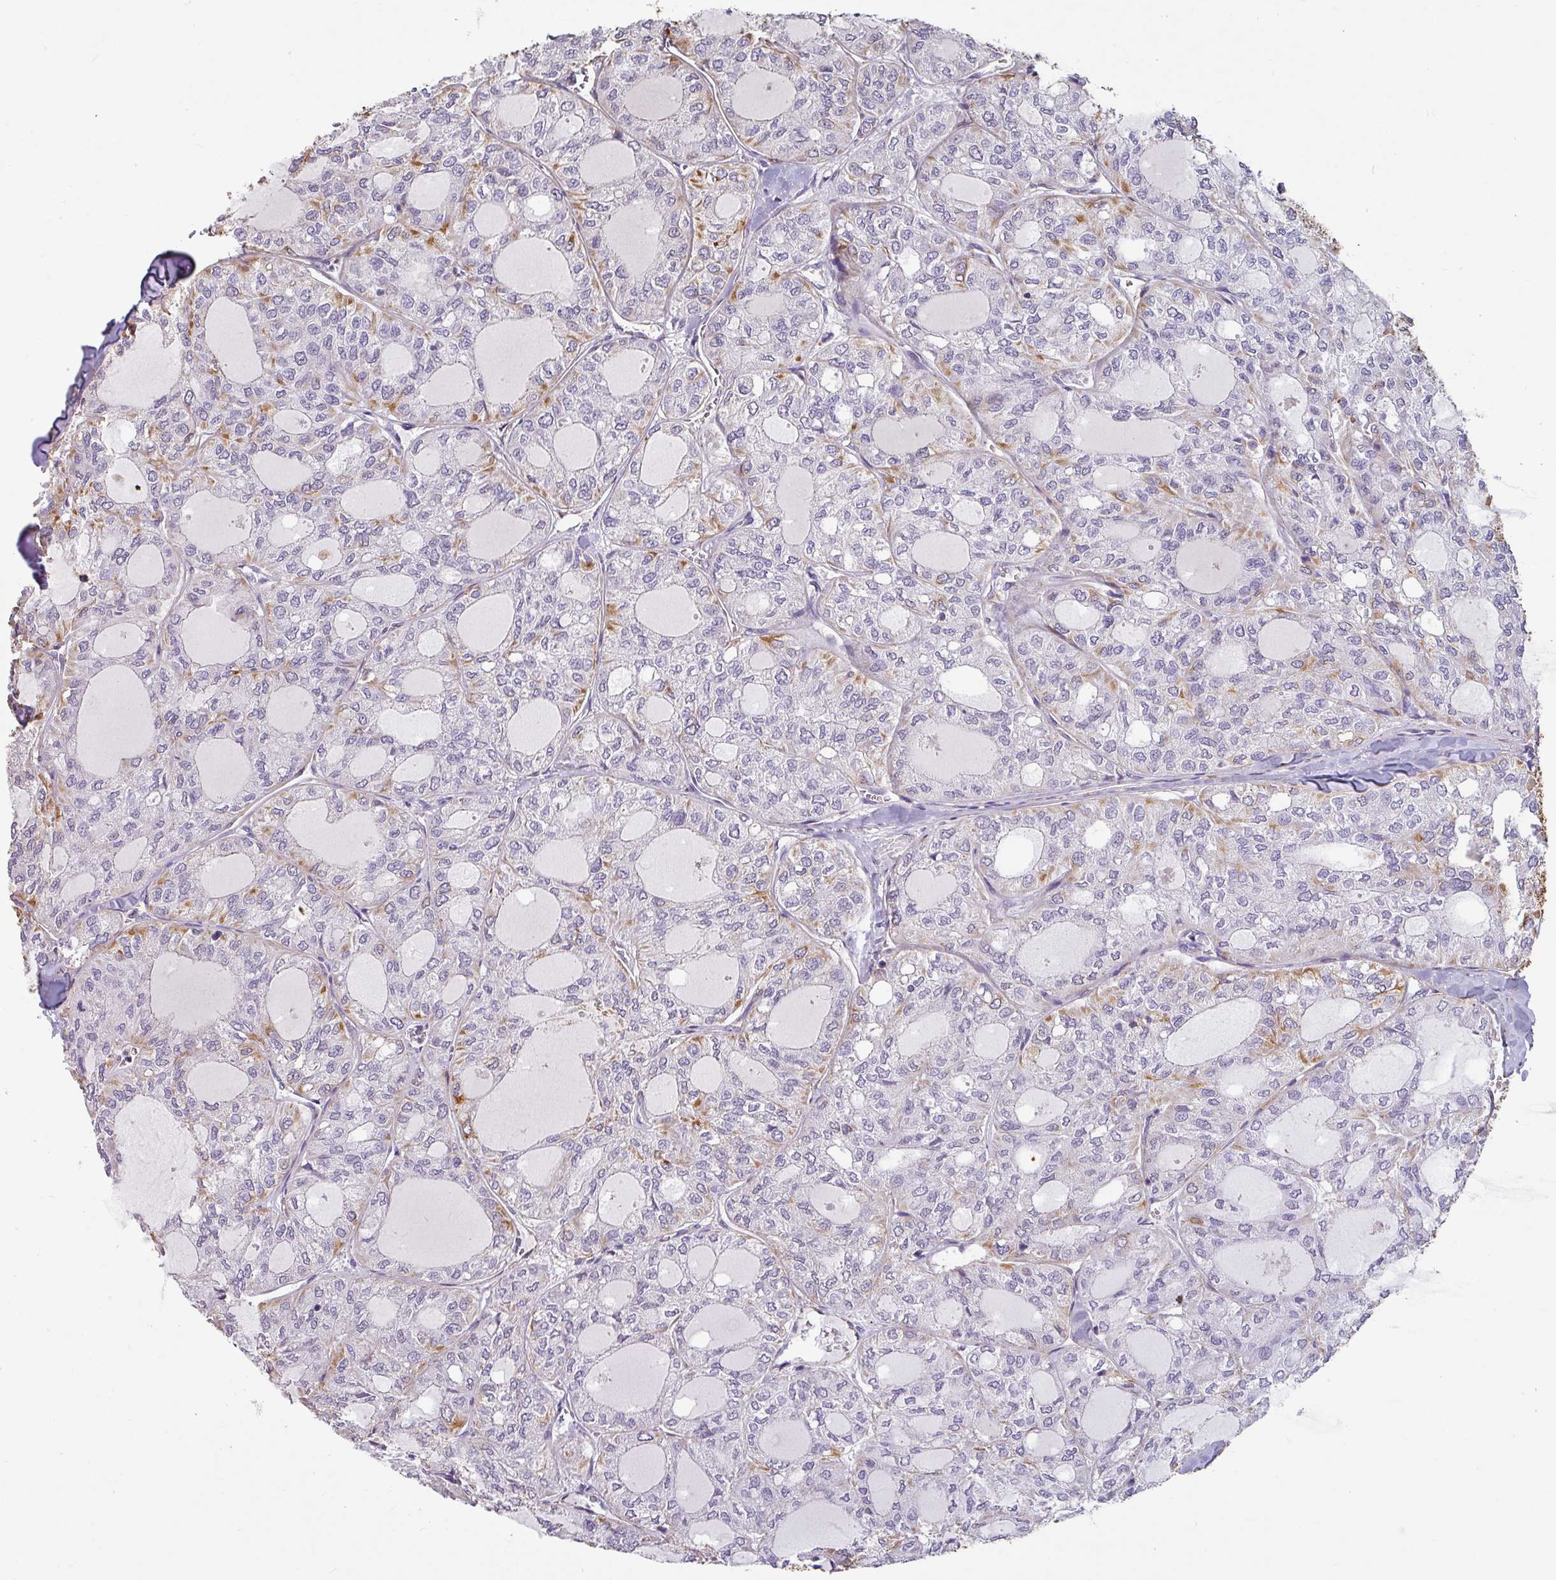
{"staining": {"intensity": "moderate", "quantity": "<25%", "location": "cytoplasmic/membranous"}, "tissue": "thyroid cancer", "cell_type": "Tumor cells", "image_type": "cancer", "snomed": [{"axis": "morphology", "description": "Follicular adenoma carcinoma, NOS"}, {"axis": "topography", "description": "Thyroid gland"}], "caption": "Tumor cells show moderate cytoplasmic/membranous positivity in approximately <25% of cells in follicular adenoma carcinoma (thyroid).", "gene": "ZNF280C", "patient": {"sex": "male", "age": 75}}